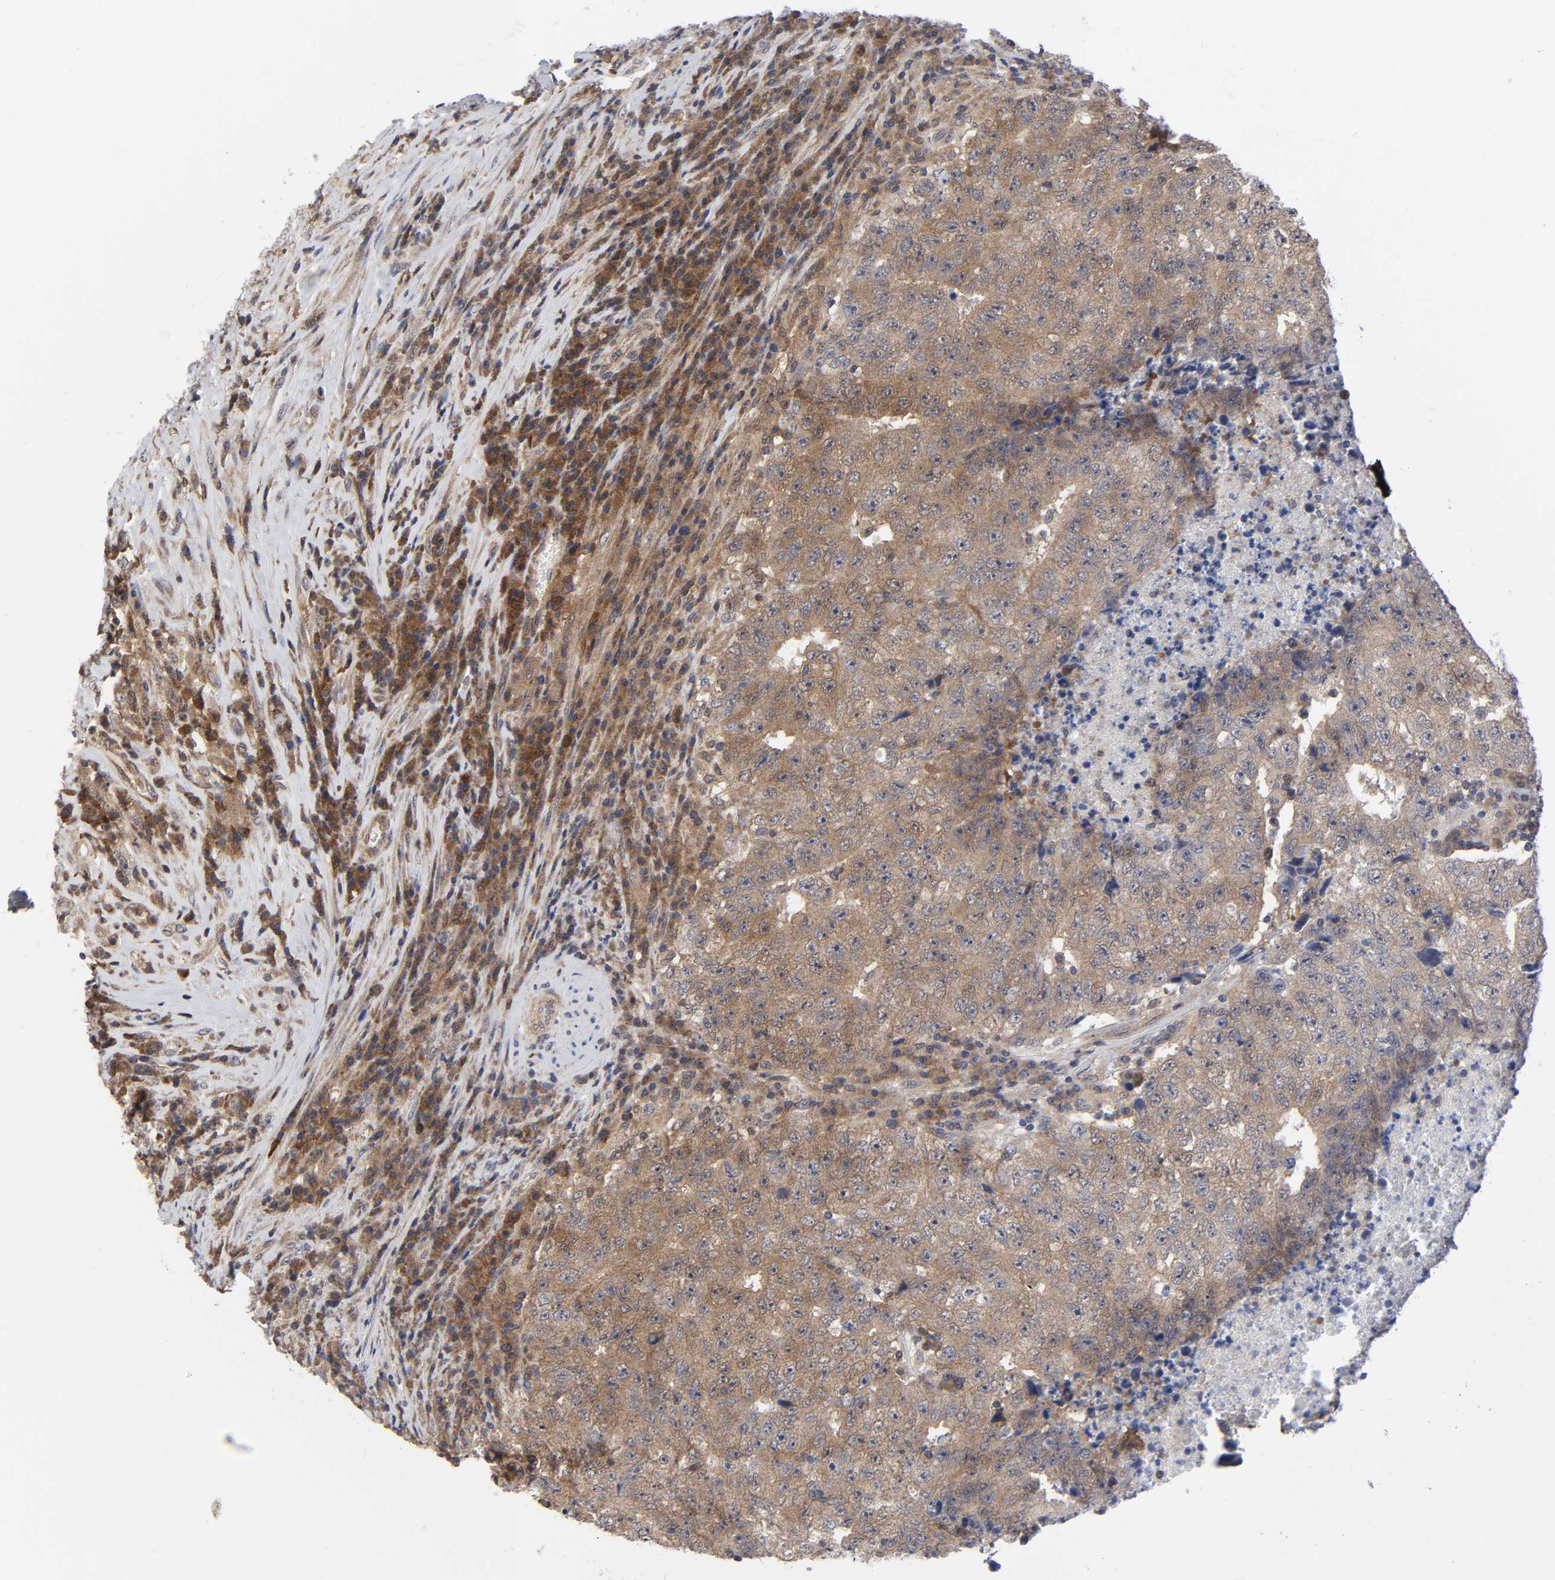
{"staining": {"intensity": "weak", "quantity": ">75%", "location": "cytoplasmic/membranous"}, "tissue": "testis cancer", "cell_type": "Tumor cells", "image_type": "cancer", "snomed": [{"axis": "morphology", "description": "Necrosis, NOS"}, {"axis": "morphology", "description": "Carcinoma, Embryonal, NOS"}, {"axis": "topography", "description": "Testis"}], "caption": "This is an image of IHC staining of embryonal carcinoma (testis), which shows weak expression in the cytoplasmic/membranous of tumor cells.", "gene": "CASP9", "patient": {"sex": "male", "age": 19}}